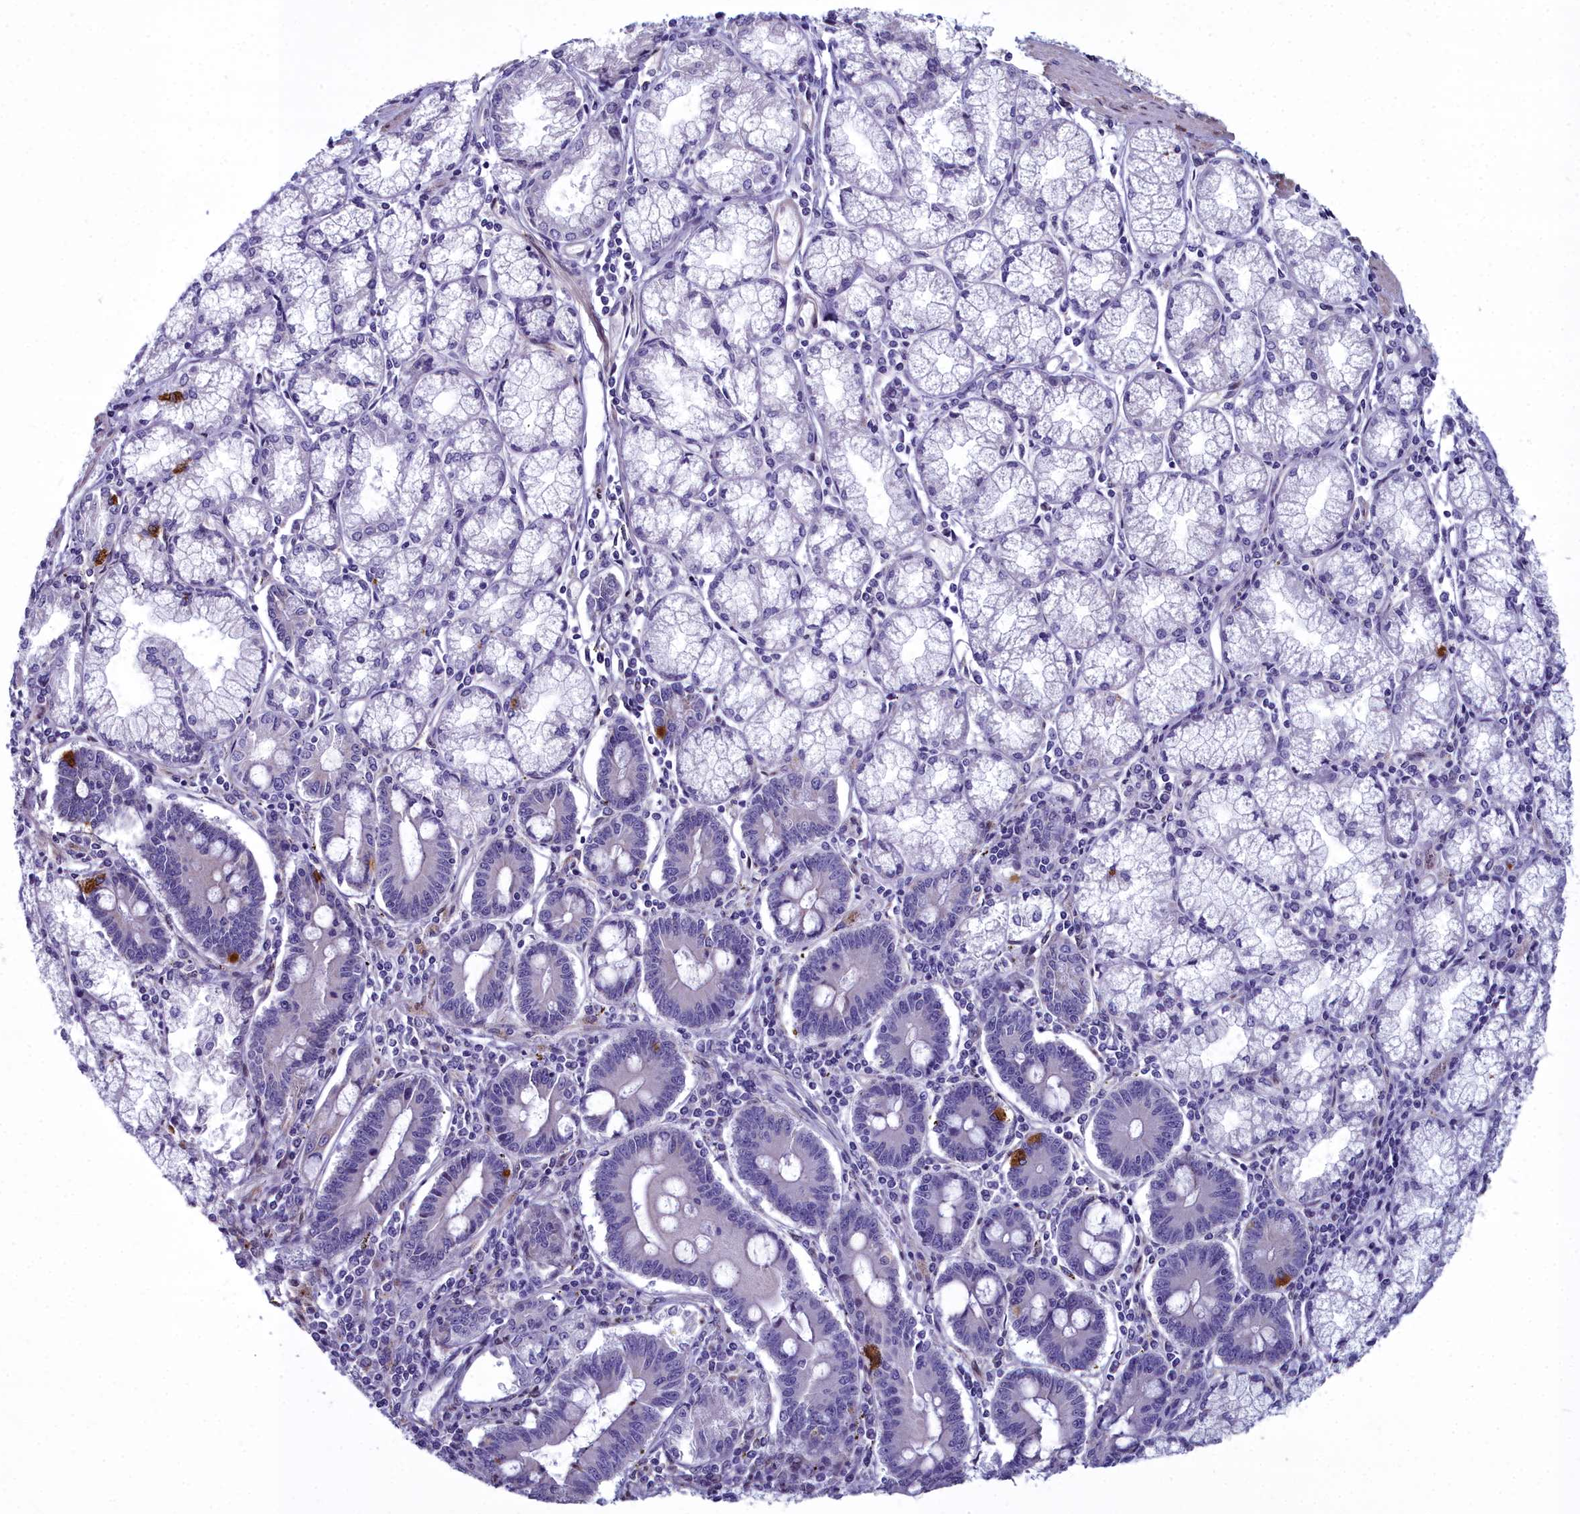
{"staining": {"intensity": "negative", "quantity": "none", "location": "none"}, "tissue": "pancreatic cancer", "cell_type": "Tumor cells", "image_type": "cancer", "snomed": [{"axis": "morphology", "description": "Adenocarcinoma, NOS"}, {"axis": "topography", "description": "Pancreas"}], "caption": "This is an immunohistochemistry (IHC) image of pancreatic cancer (adenocarcinoma). There is no staining in tumor cells.", "gene": "PPP1R14A", "patient": {"sex": "female", "age": 50}}